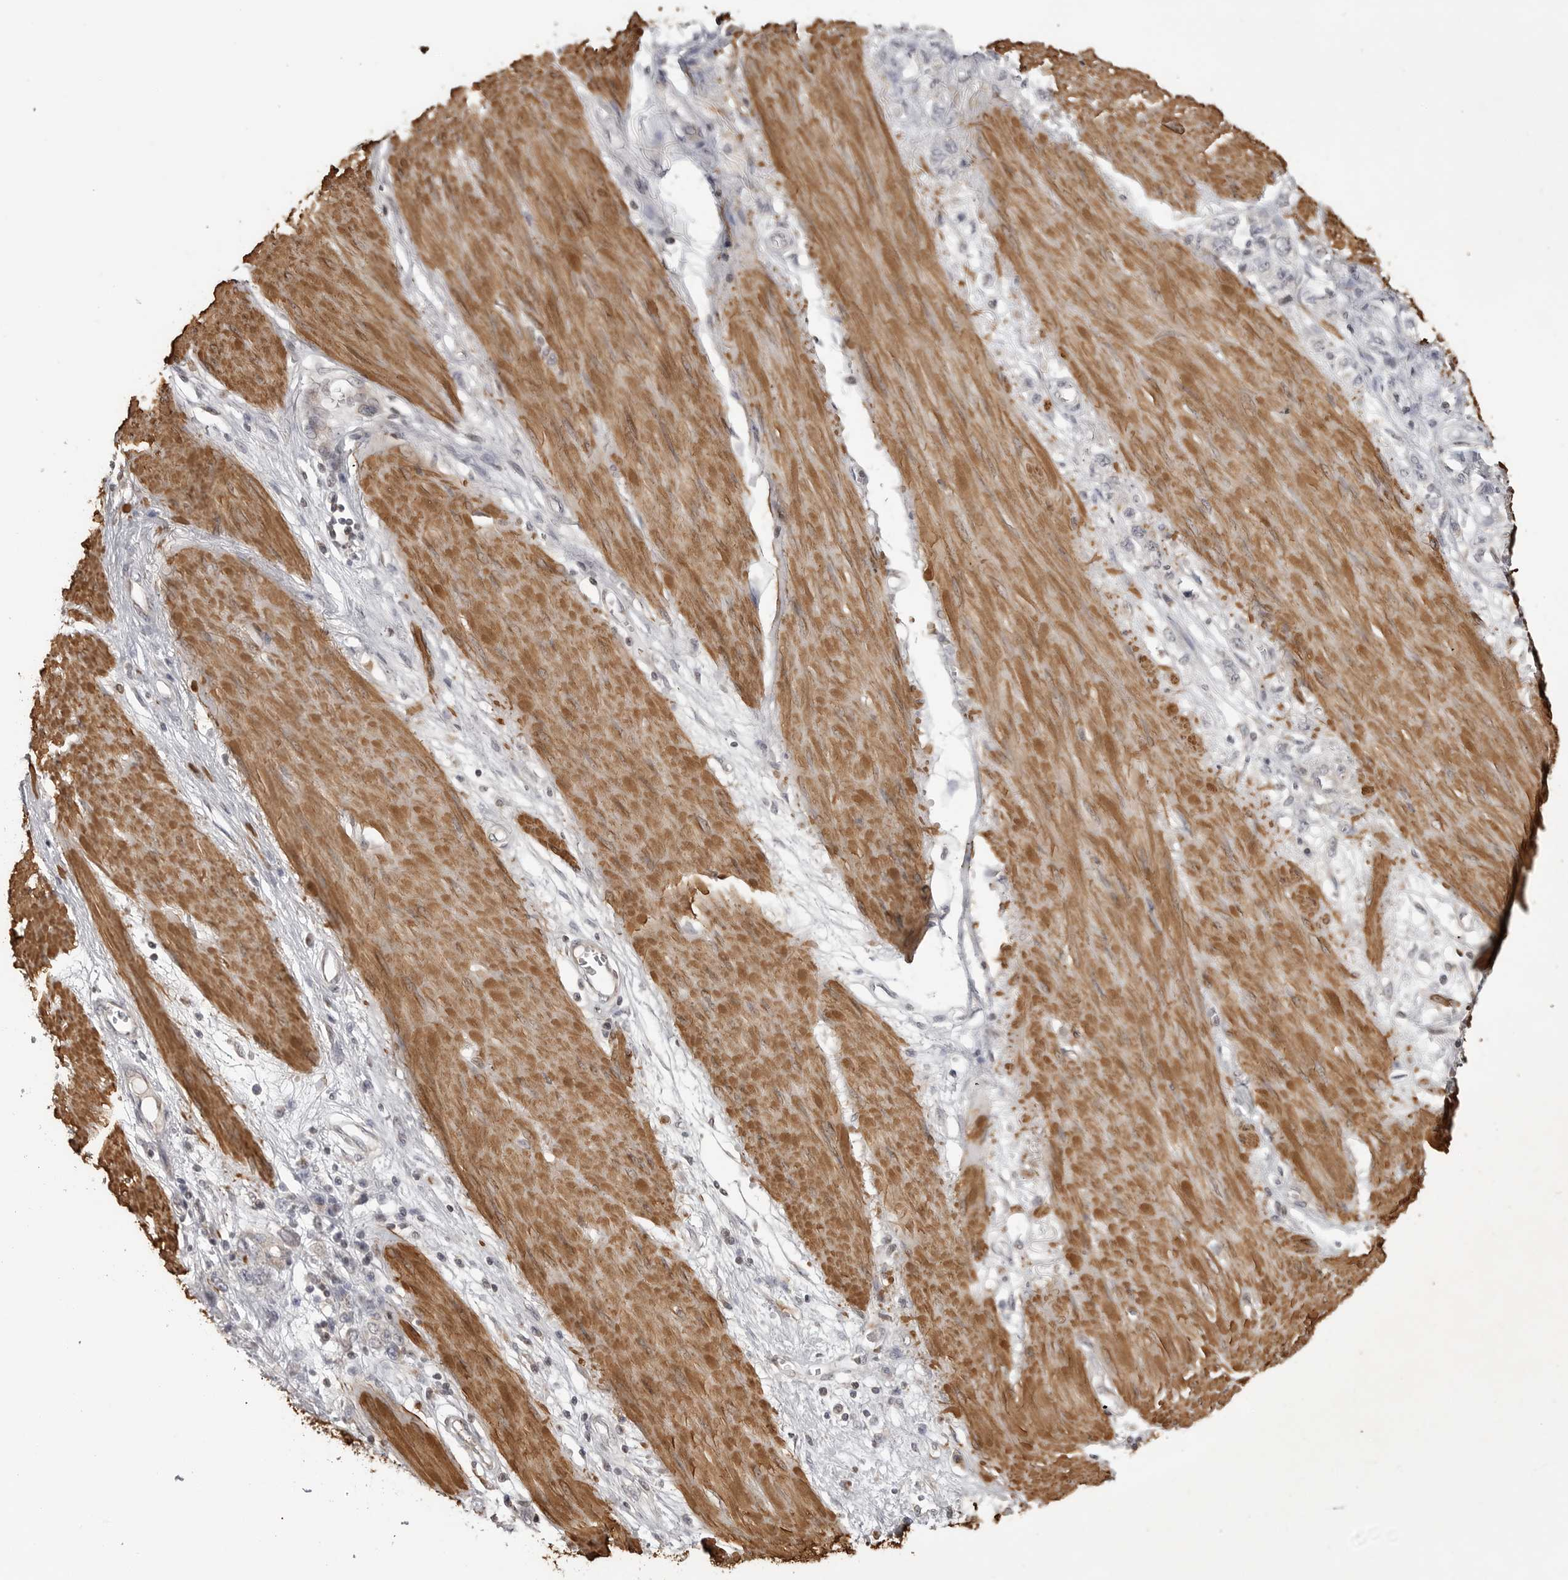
{"staining": {"intensity": "negative", "quantity": "none", "location": "none"}, "tissue": "stomach cancer", "cell_type": "Tumor cells", "image_type": "cancer", "snomed": [{"axis": "morphology", "description": "Adenocarcinoma, NOS"}, {"axis": "topography", "description": "Stomach"}], "caption": "Adenocarcinoma (stomach) was stained to show a protein in brown. There is no significant positivity in tumor cells. (Stains: DAB (3,3'-diaminobenzidine) IHC with hematoxylin counter stain, Microscopy: brightfield microscopy at high magnification).", "gene": "MAP7D1", "patient": {"sex": "female", "age": 76}}